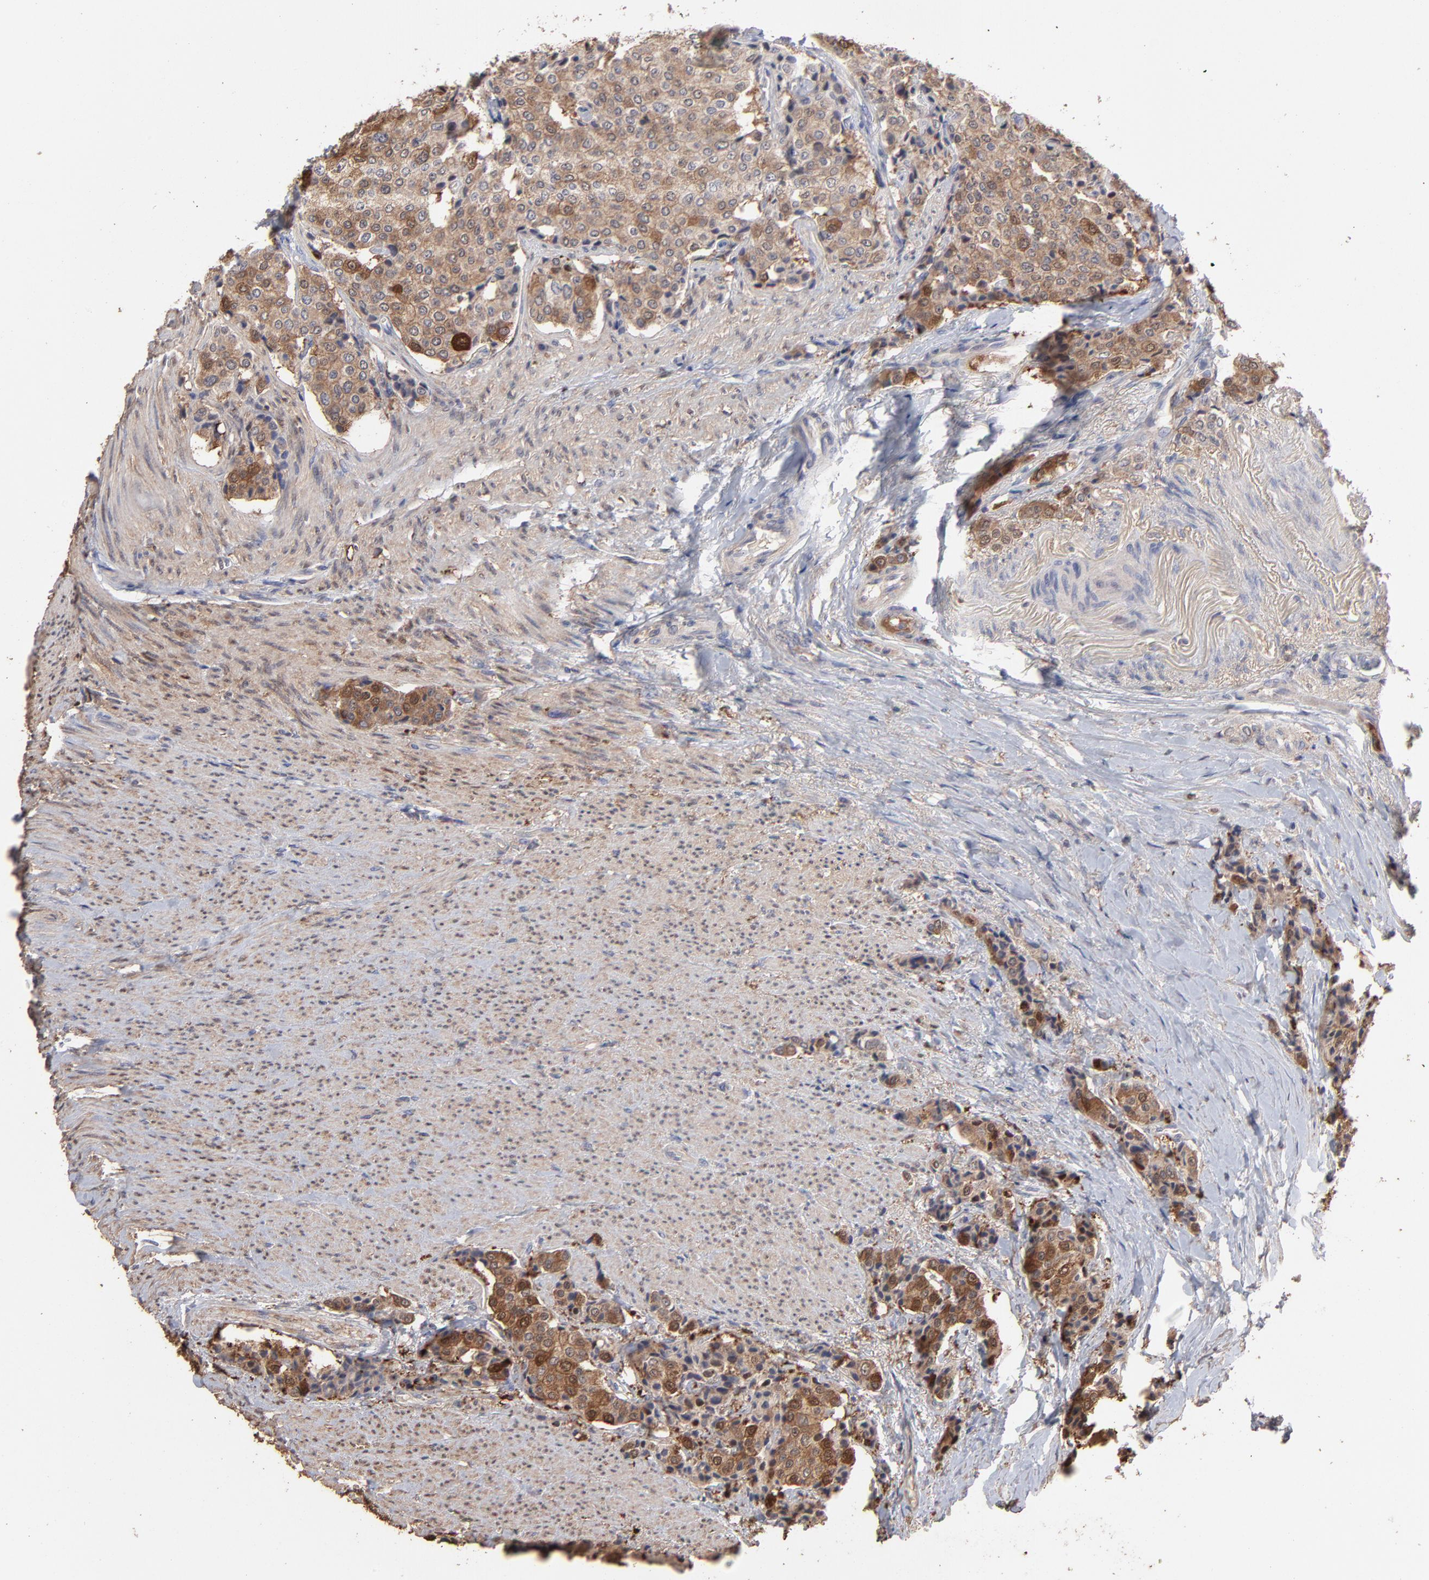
{"staining": {"intensity": "moderate", "quantity": ">75%", "location": "cytoplasmic/membranous"}, "tissue": "carcinoid", "cell_type": "Tumor cells", "image_type": "cancer", "snomed": [{"axis": "morphology", "description": "Carcinoid, malignant, NOS"}, {"axis": "topography", "description": "Colon"}], "caption": "Malignant carcinoid stained with a protein marker demonstrates moderate staining in tumor cells.", "gene": "TANGO2", "patient": {"sex": "female", "age": 61}}